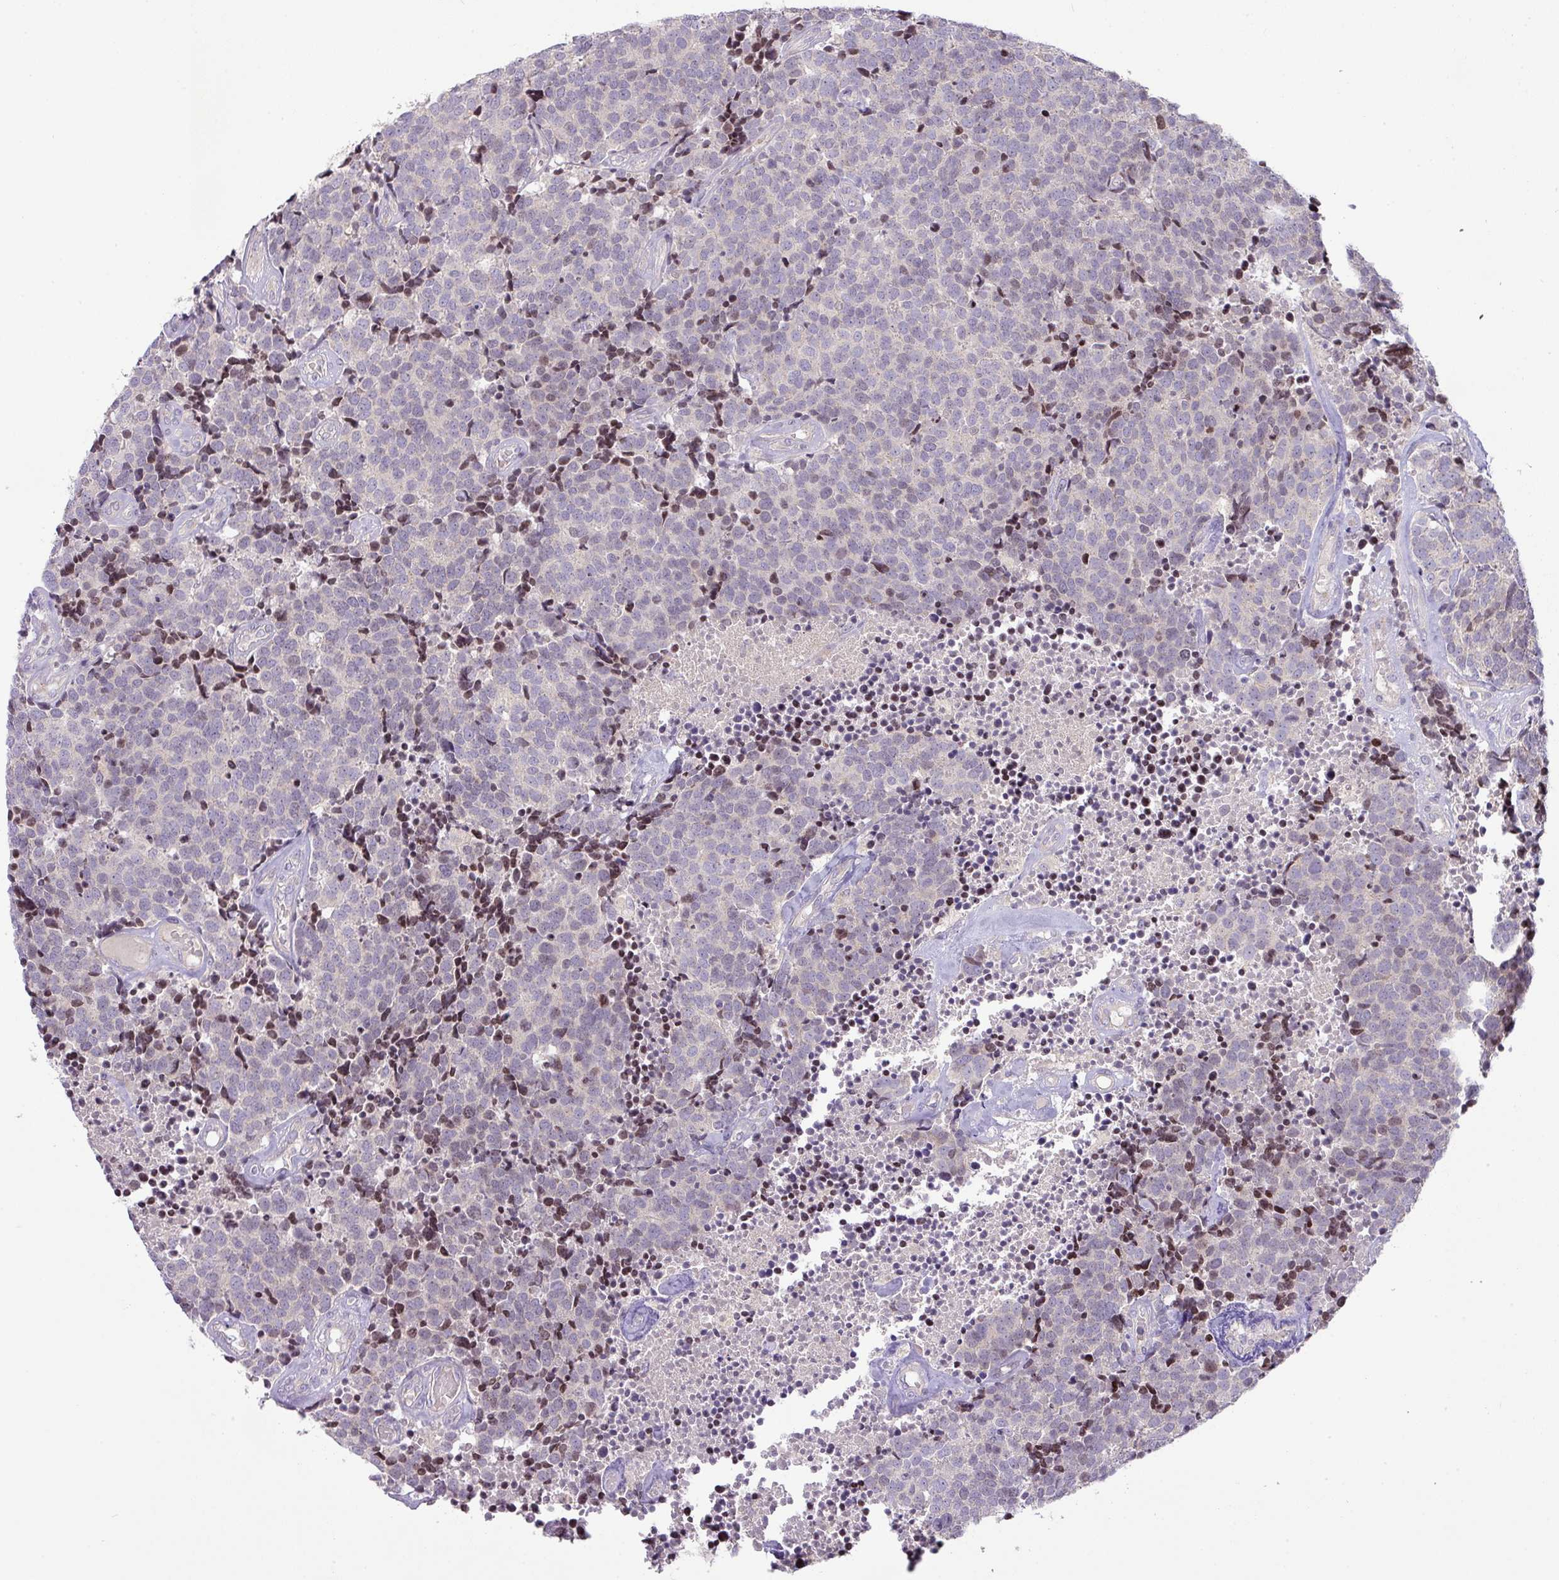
{"staining": {"intensity": "negative", "quantity": "none", "location": "none"}, "tissue": "carcinoid", "cell_type": "Tumor cells", "image_type": "cancer", "snomed": [{"axis": "morphology", "description": "Carcinoid, malignant, NOS"}, {"axis": "topography", "description": "Skin"}], "caption": "This is a micrograph of IHC staining of carcinoid, which shows no expression in tumor cells. (DAB immunohistochemistry visualized using brightfield microscopy, high magnification).", "gene": "ZNF394", "patient": {"sex": "female", "age": 79}}